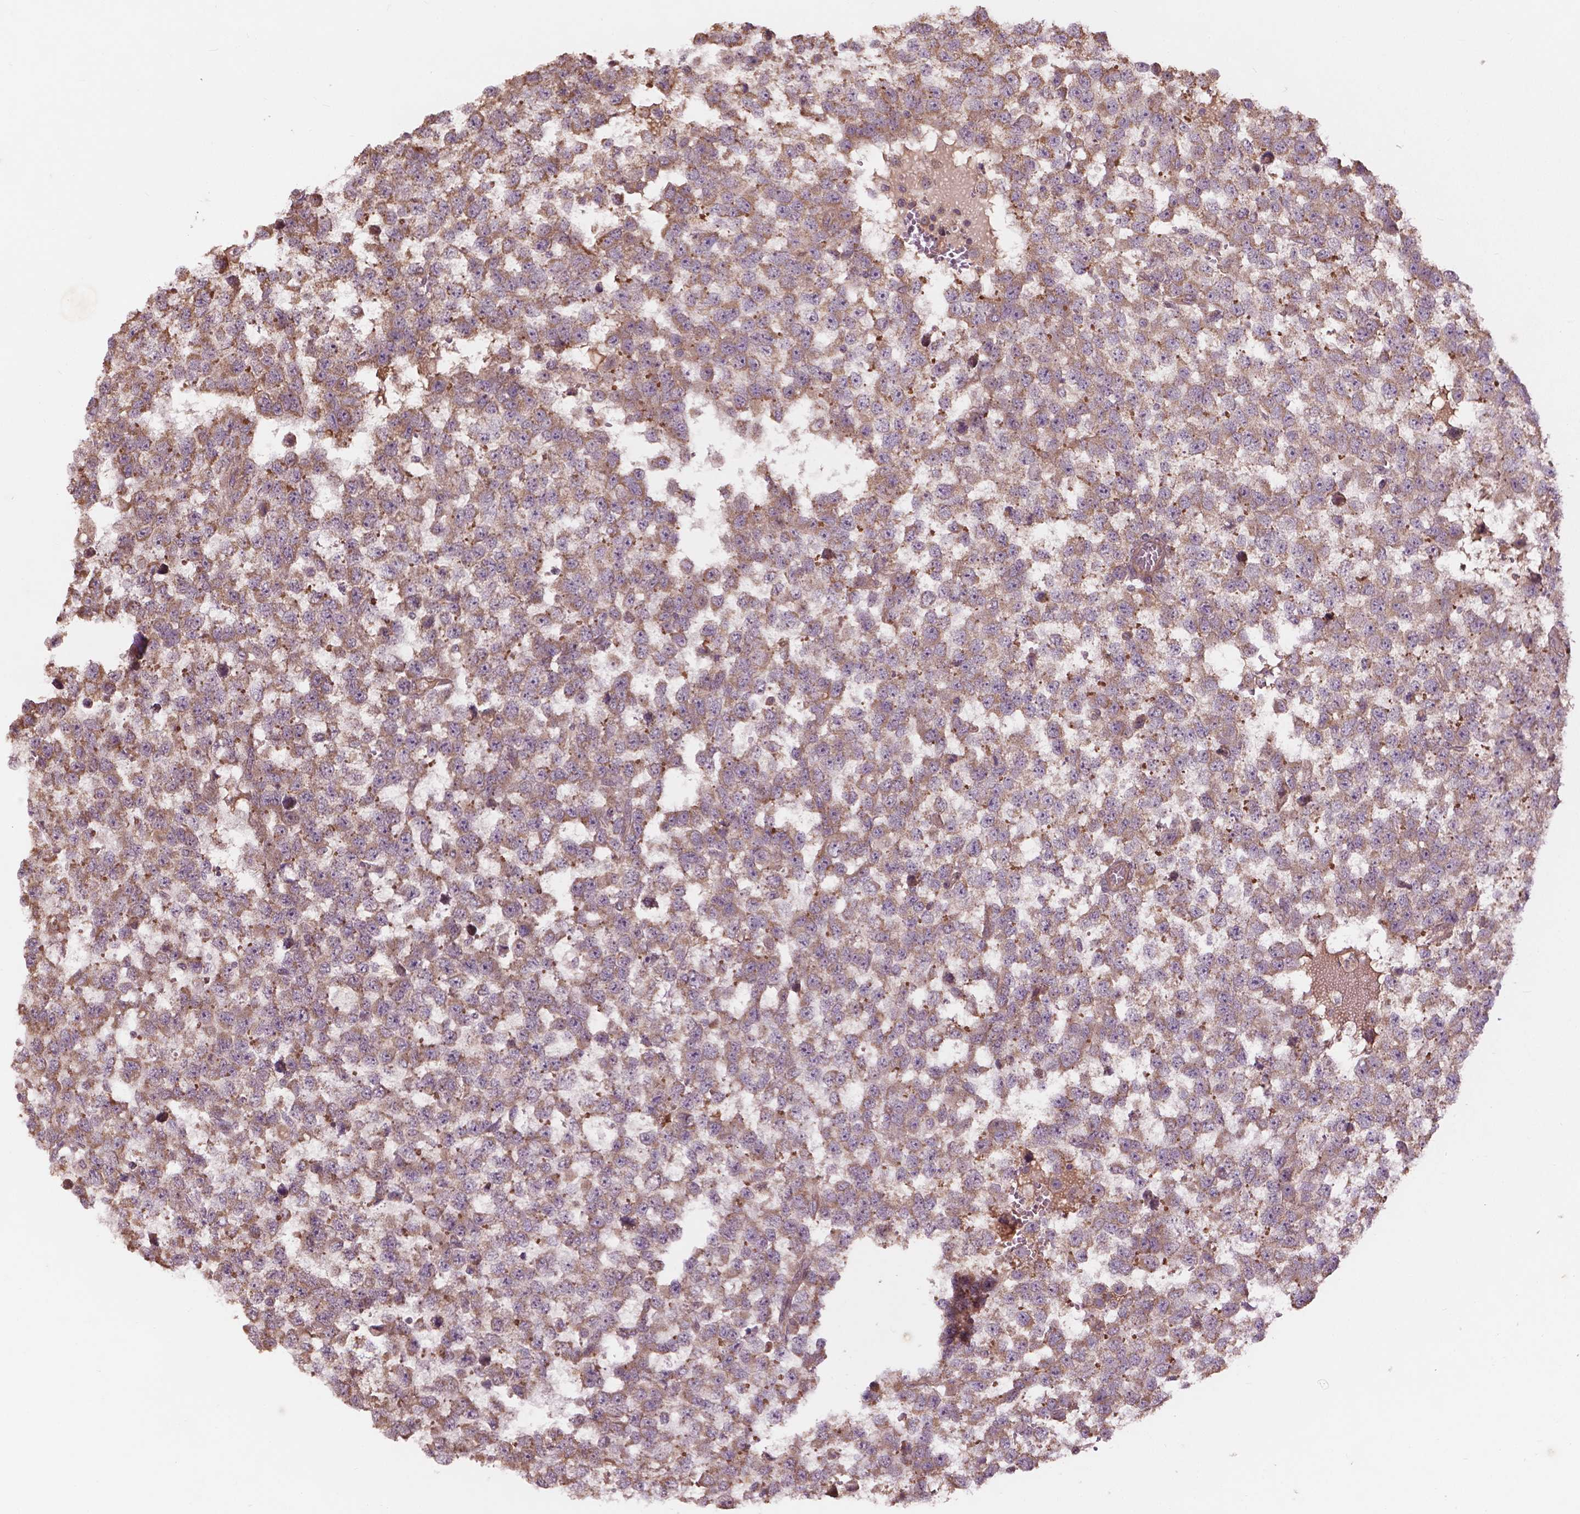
{"staining": {"intensity": "moderate", "quantity": "25%-75%", "location": "cytoplasmic/membranous"}, "tissue": "testis cancer", "cell_type": "Tumor cells", "image_type": "cancer", "snomed": [{"axis": "morphology", "description": "Normal tissue, NOS"}, {"axis": "morphology", "description": "Seminoma, NOS"}, {"axis": "topography", "description": "Testis"}, {"axis": "topography", "description": "Epididymis"}], "caption": "Tumor cells demonstrate moderate cytoplasmic/membranous expression in approximately 25%-75% of cells in testis cancer (seminoma).", "gene": "CDC42BPA", "patient": {"sex": "male", "age": 34}}